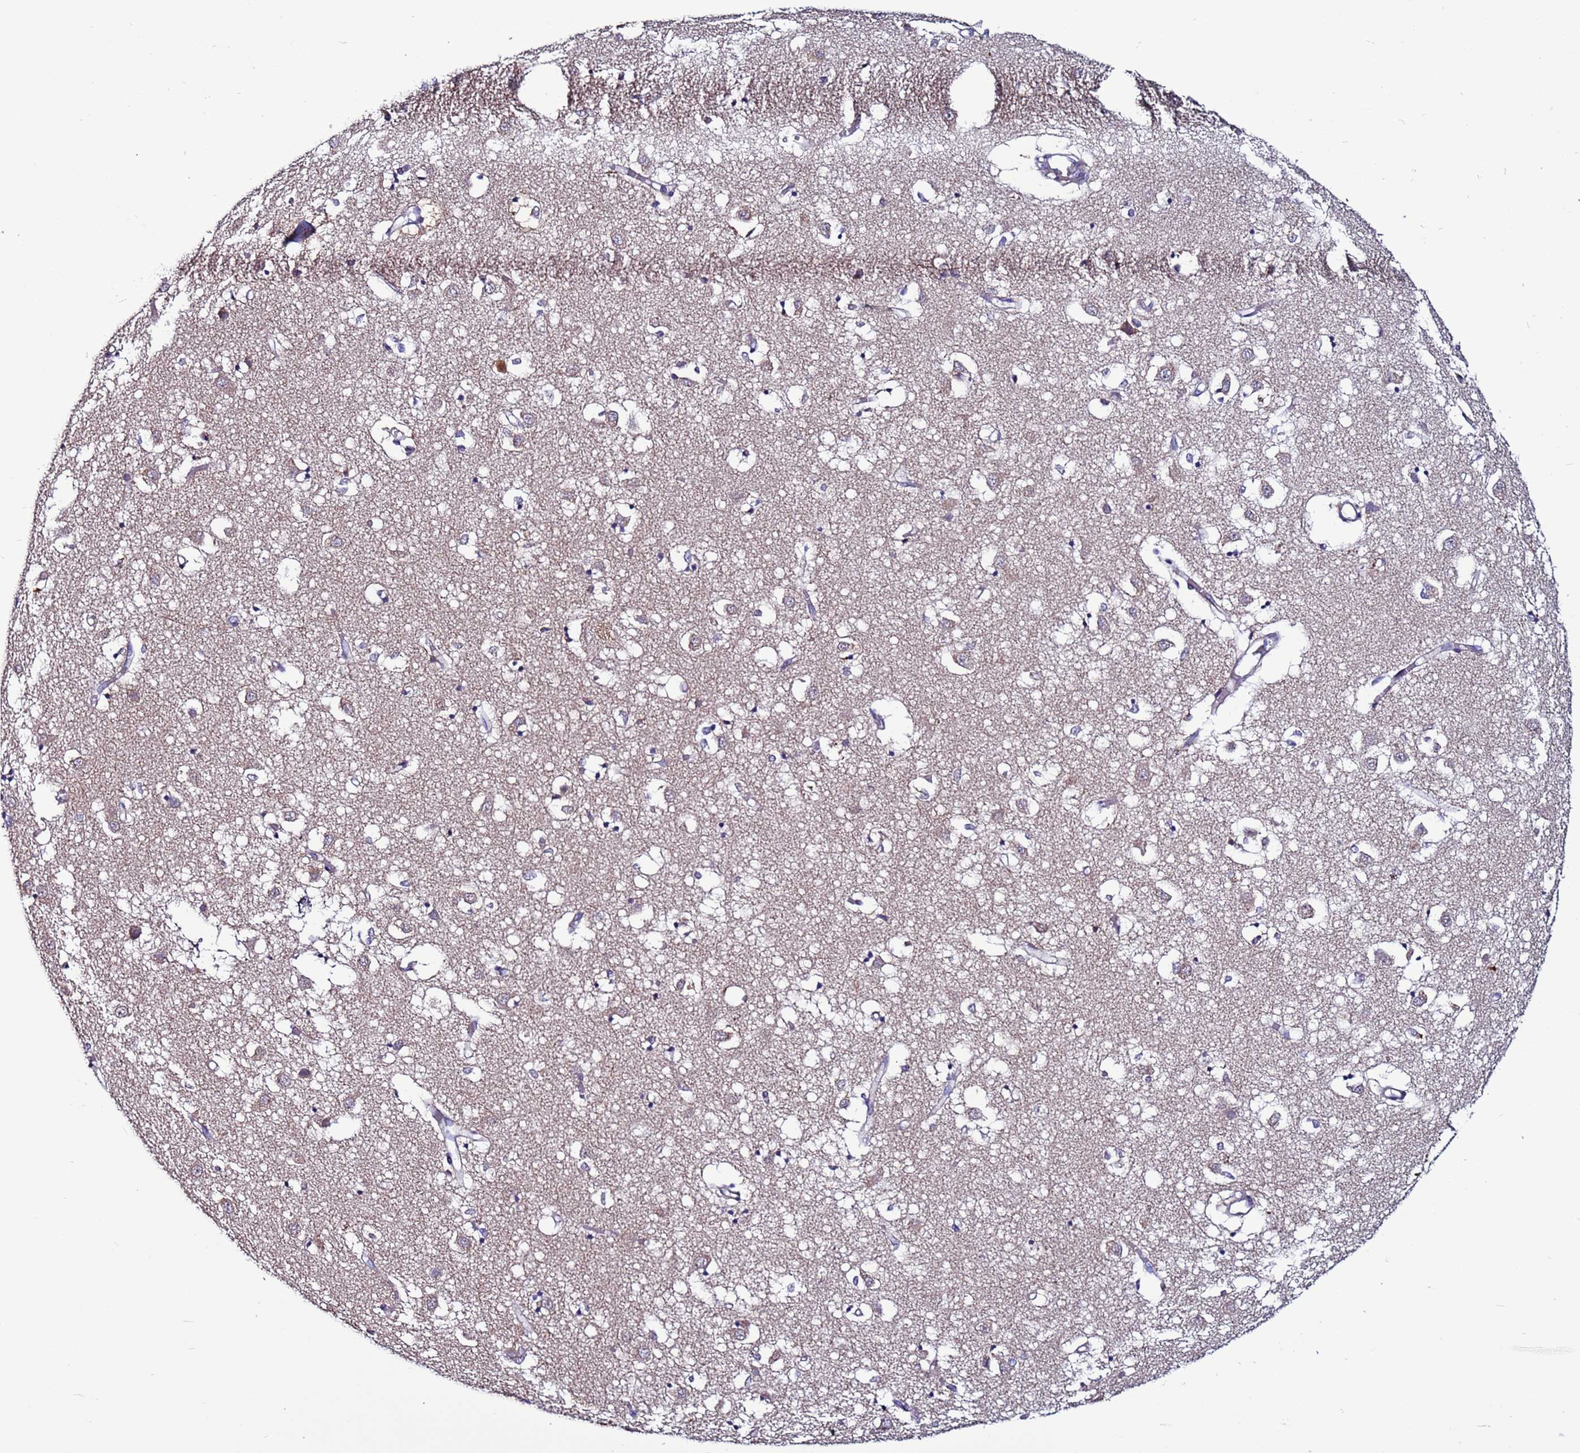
{"staining": {"intensity": "weak", "quantity": "<25%", "location": "cytoplasmic/membranous"}, "tissue": "caudate", "cell_type": "Glial cells", "image_type": "normal", "snomed": [{"axis": "morphology", "description": "Normal tissue, NOS"}, {"axis": "topography", "description": "Lateral ventricle wall"}], "caption": "Immunohistochemical staining of benign caudate exhibits no significant expression in glial cells. (Stains: DAB (3,3'-diaminobenzidine) immunohistochemistry with hematoxylin counter stain, Microscopy: brightfield microscopy at high magnification).", "gene": "GAREM1", "patient": {"sex": "male", "age": 70}}